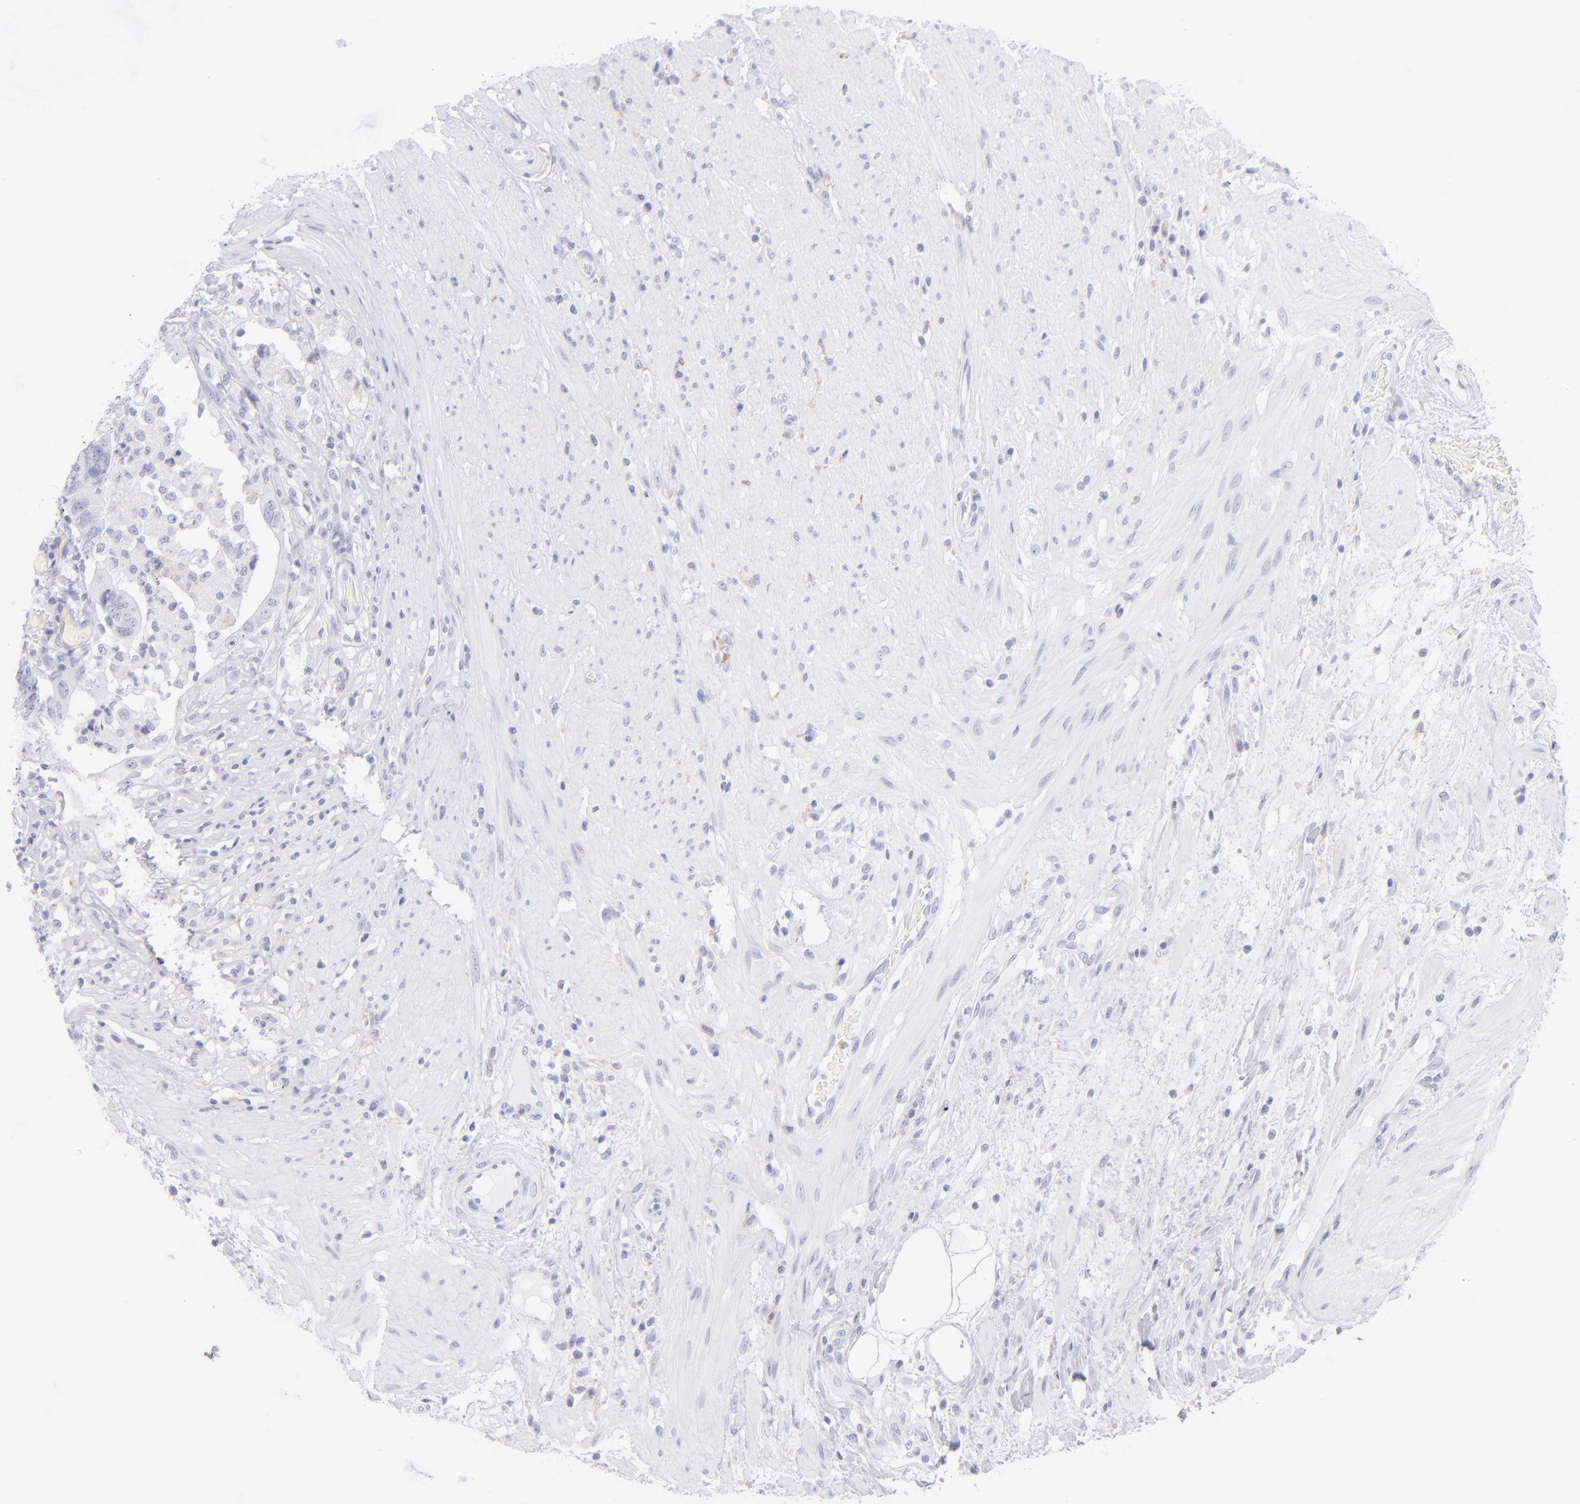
{"staining": {"intensity": "weak", "quantity": "<25%", "location": "cytoplasmic/membranous"}, "tissue": "colorectal cancer", "cell_type": "Tumor cells", "image_type": "cancer", "snomed": [{"axis": "morphology", "description": "Adenocarcinoma, NOS"}, {"axis": "topography", "description": "Rectum"}], "caption": "A histopathology image of human colorectal cancer is negative for staining in tumor cells.", "gene": "CD72", "patient": {"sex": "male", "age": 53}}